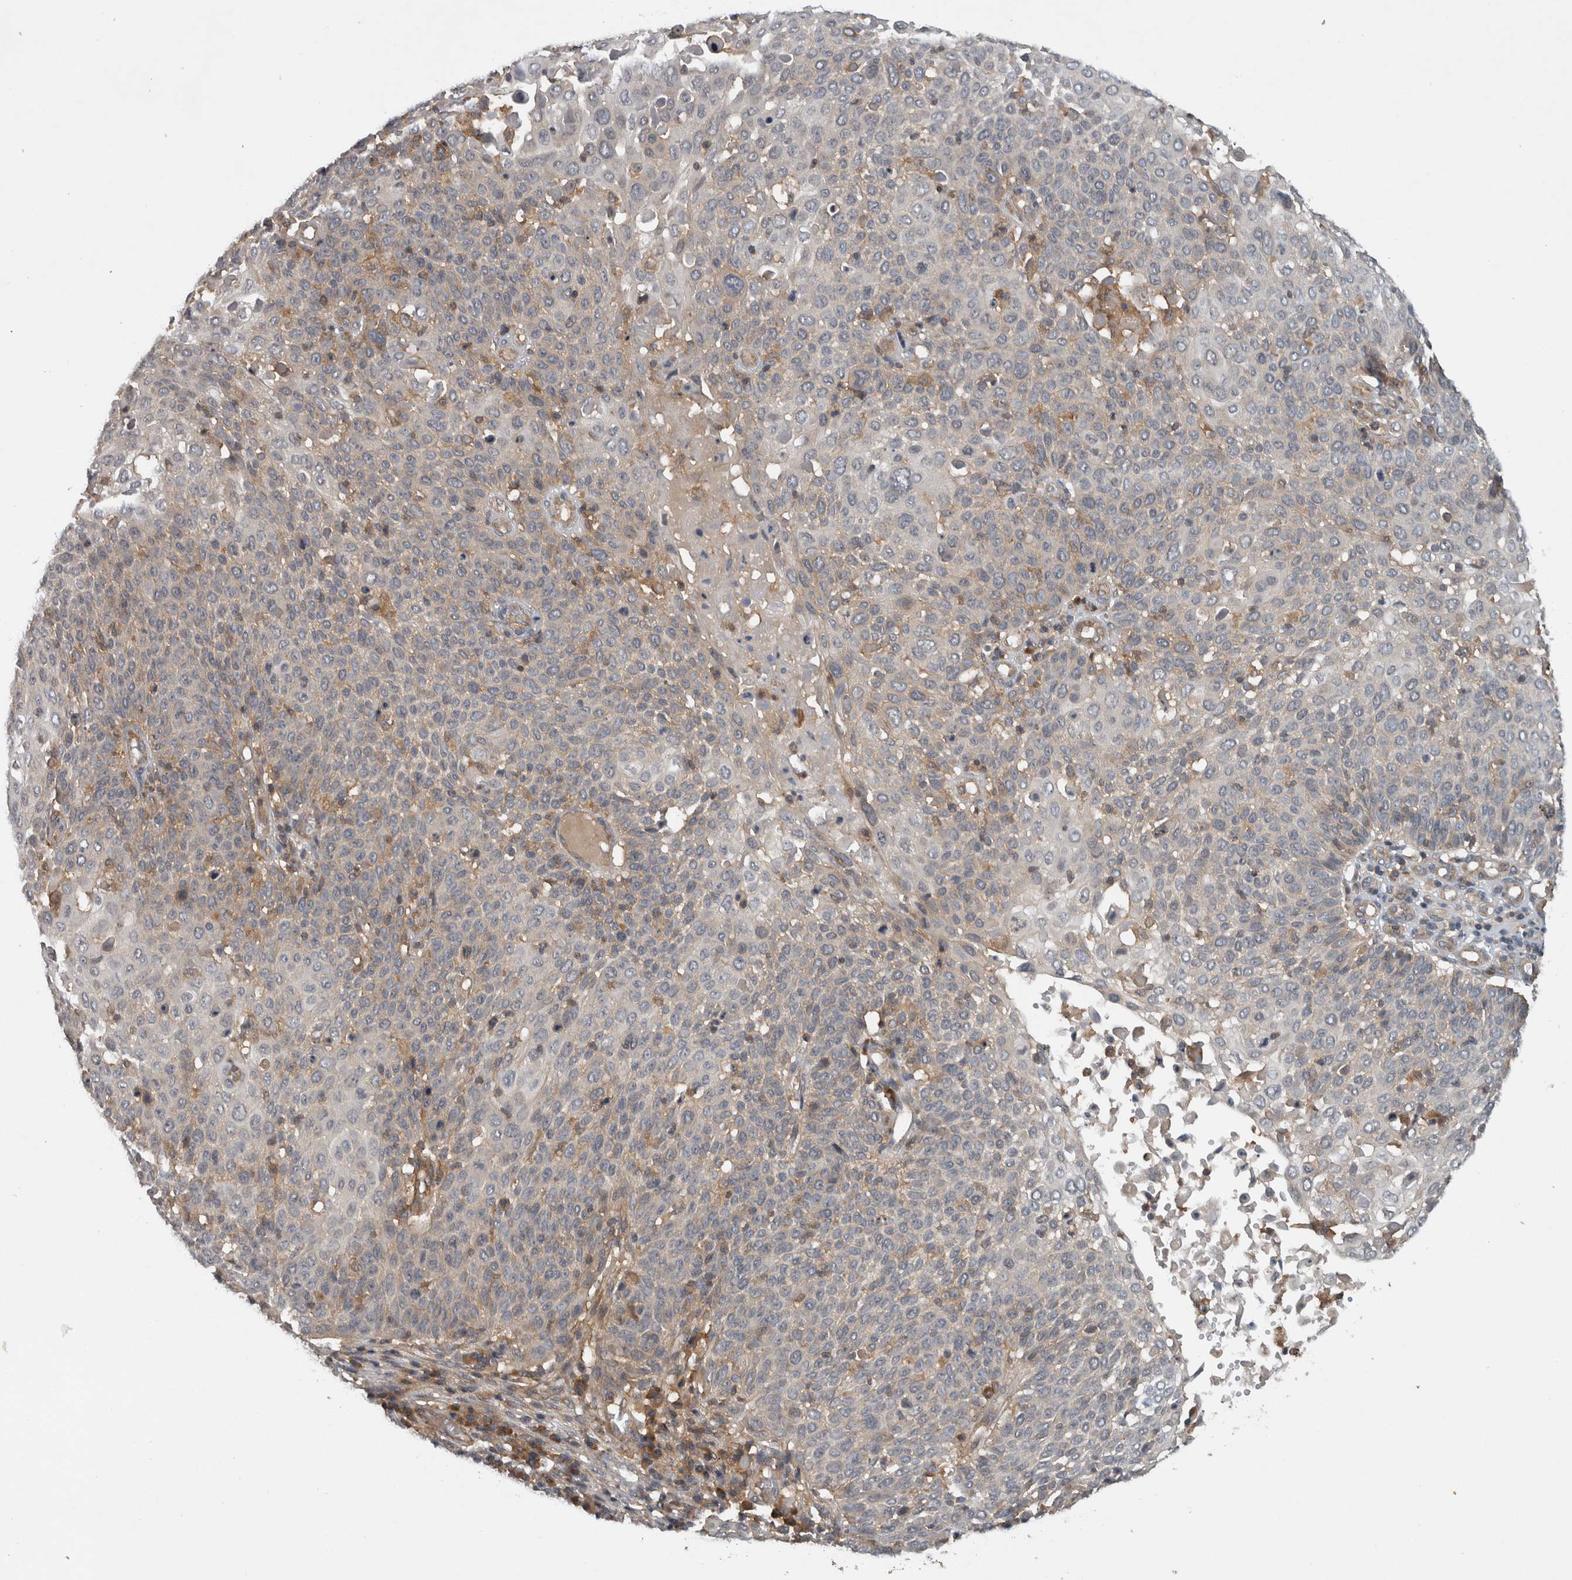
{"staining": {"intensity": "weak", "quantity": "<25%", "location": "cytoplasmic/membranous"}, "tissue": "cervical cancer", "cell_type": "Tumor cells", "image_type": "cancer", "snomed": [{"axis": "morphology", "description": "Squamous cell carcinoma, NOS"}, {"axis": "topography", "description": "Cervix"}], "caption": "A photomicrograph of human squamous cell carcinoma (cervical) is negative for staining in tumor cells. (Immunohistochemistry (ihc), brightfield microscopy, high magnification).", "gene": "SCARA5", "patient": {"sex": "female", "age": 74}}